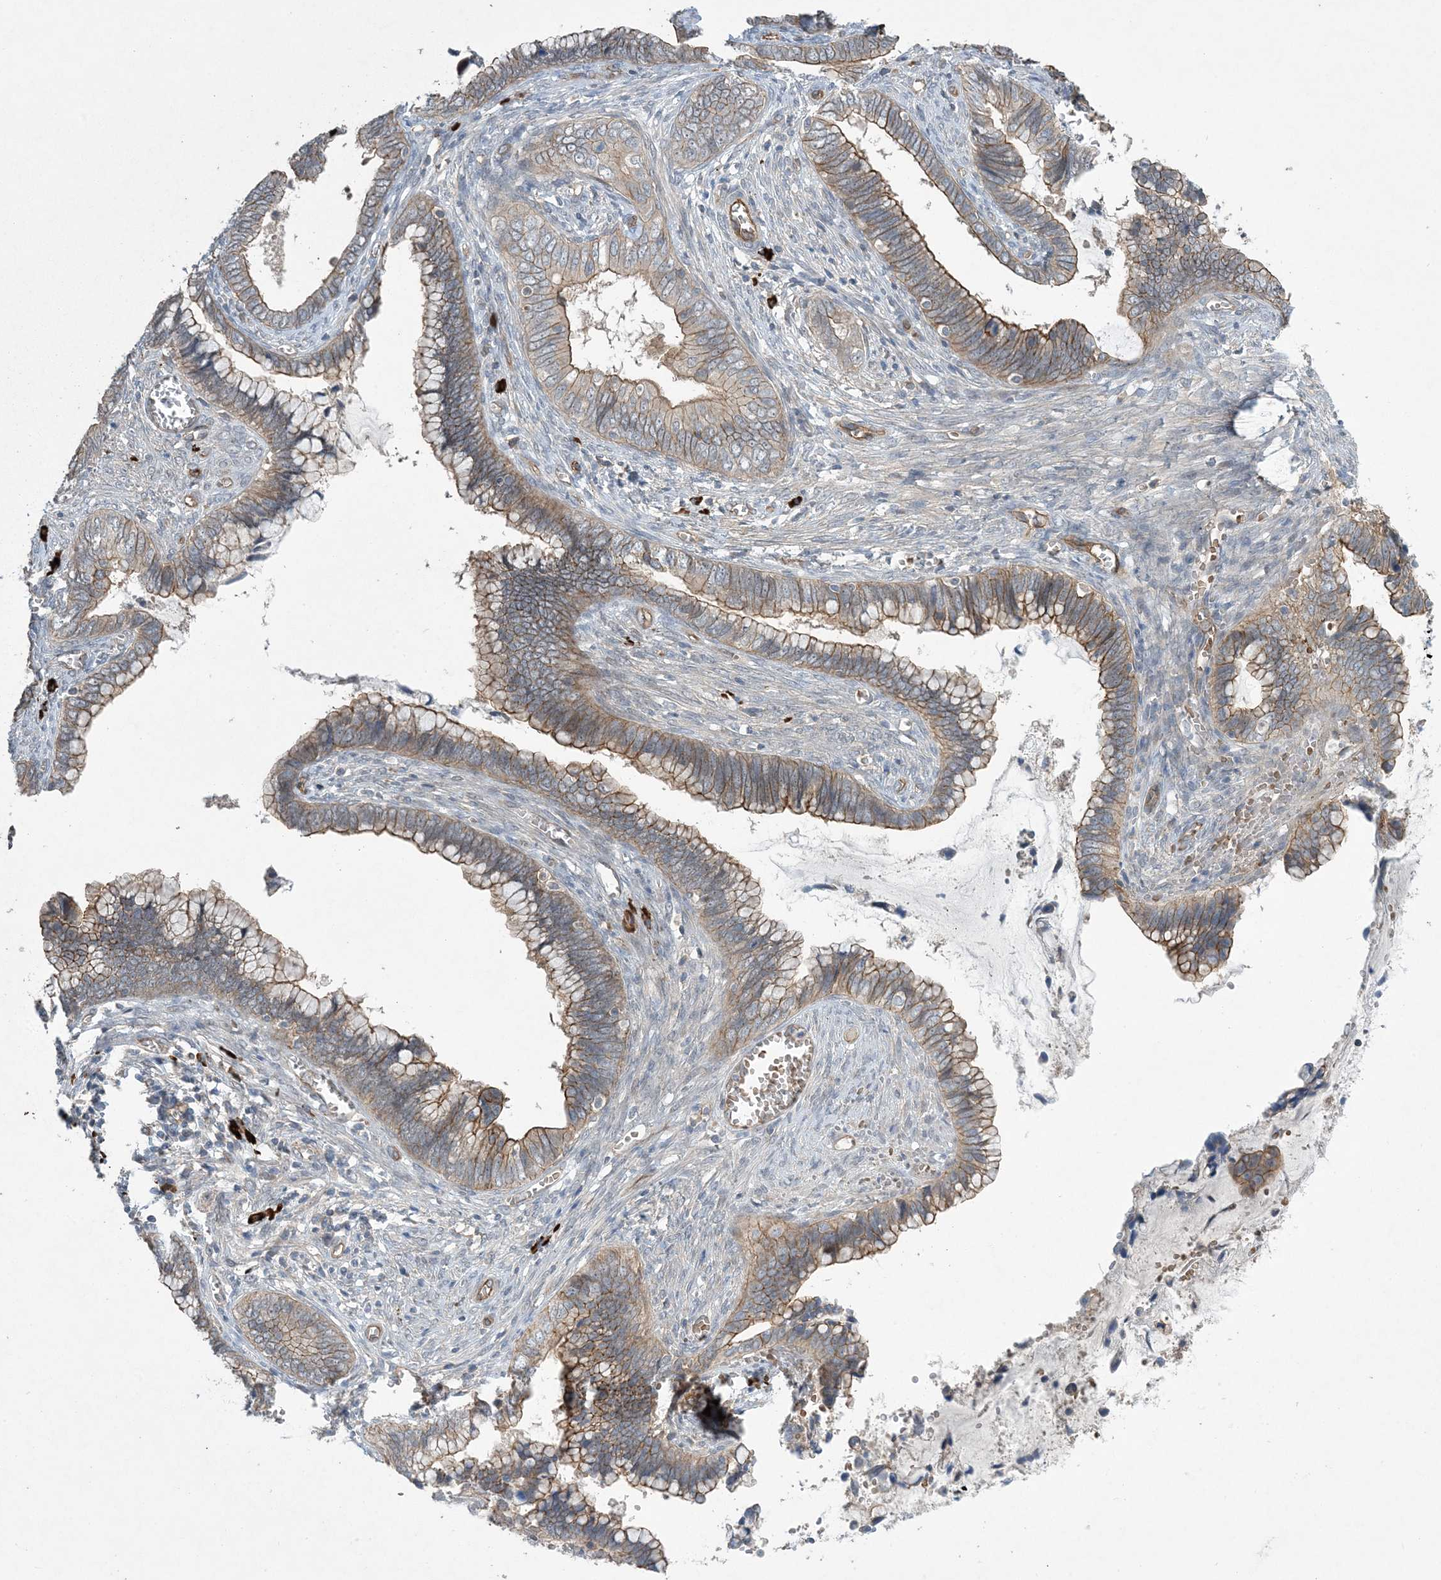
{"staining": {"intensity": "moderate", "quantity": "25%-75%", "location": "cytoplasmic/membranous"}, "tissue": "cervical cancer", "cell_type": "Tumor cells", "image_type": "cancer", "snomed": [{"axis": "morphology", "description": "Adenocarcinoma, NOS"}, {"axis": "topography", "description": "Cervix"}], "caption": "A histopathology image showing moderate cytoplasmic/membranous positivity in approximately 25%-75% of tumor cells in adenocarcinoma (cervical), as visualized by brown immunohistochemical staining.", "gene": "AOC1", "patient": {"sex": "female", "age": 44}}